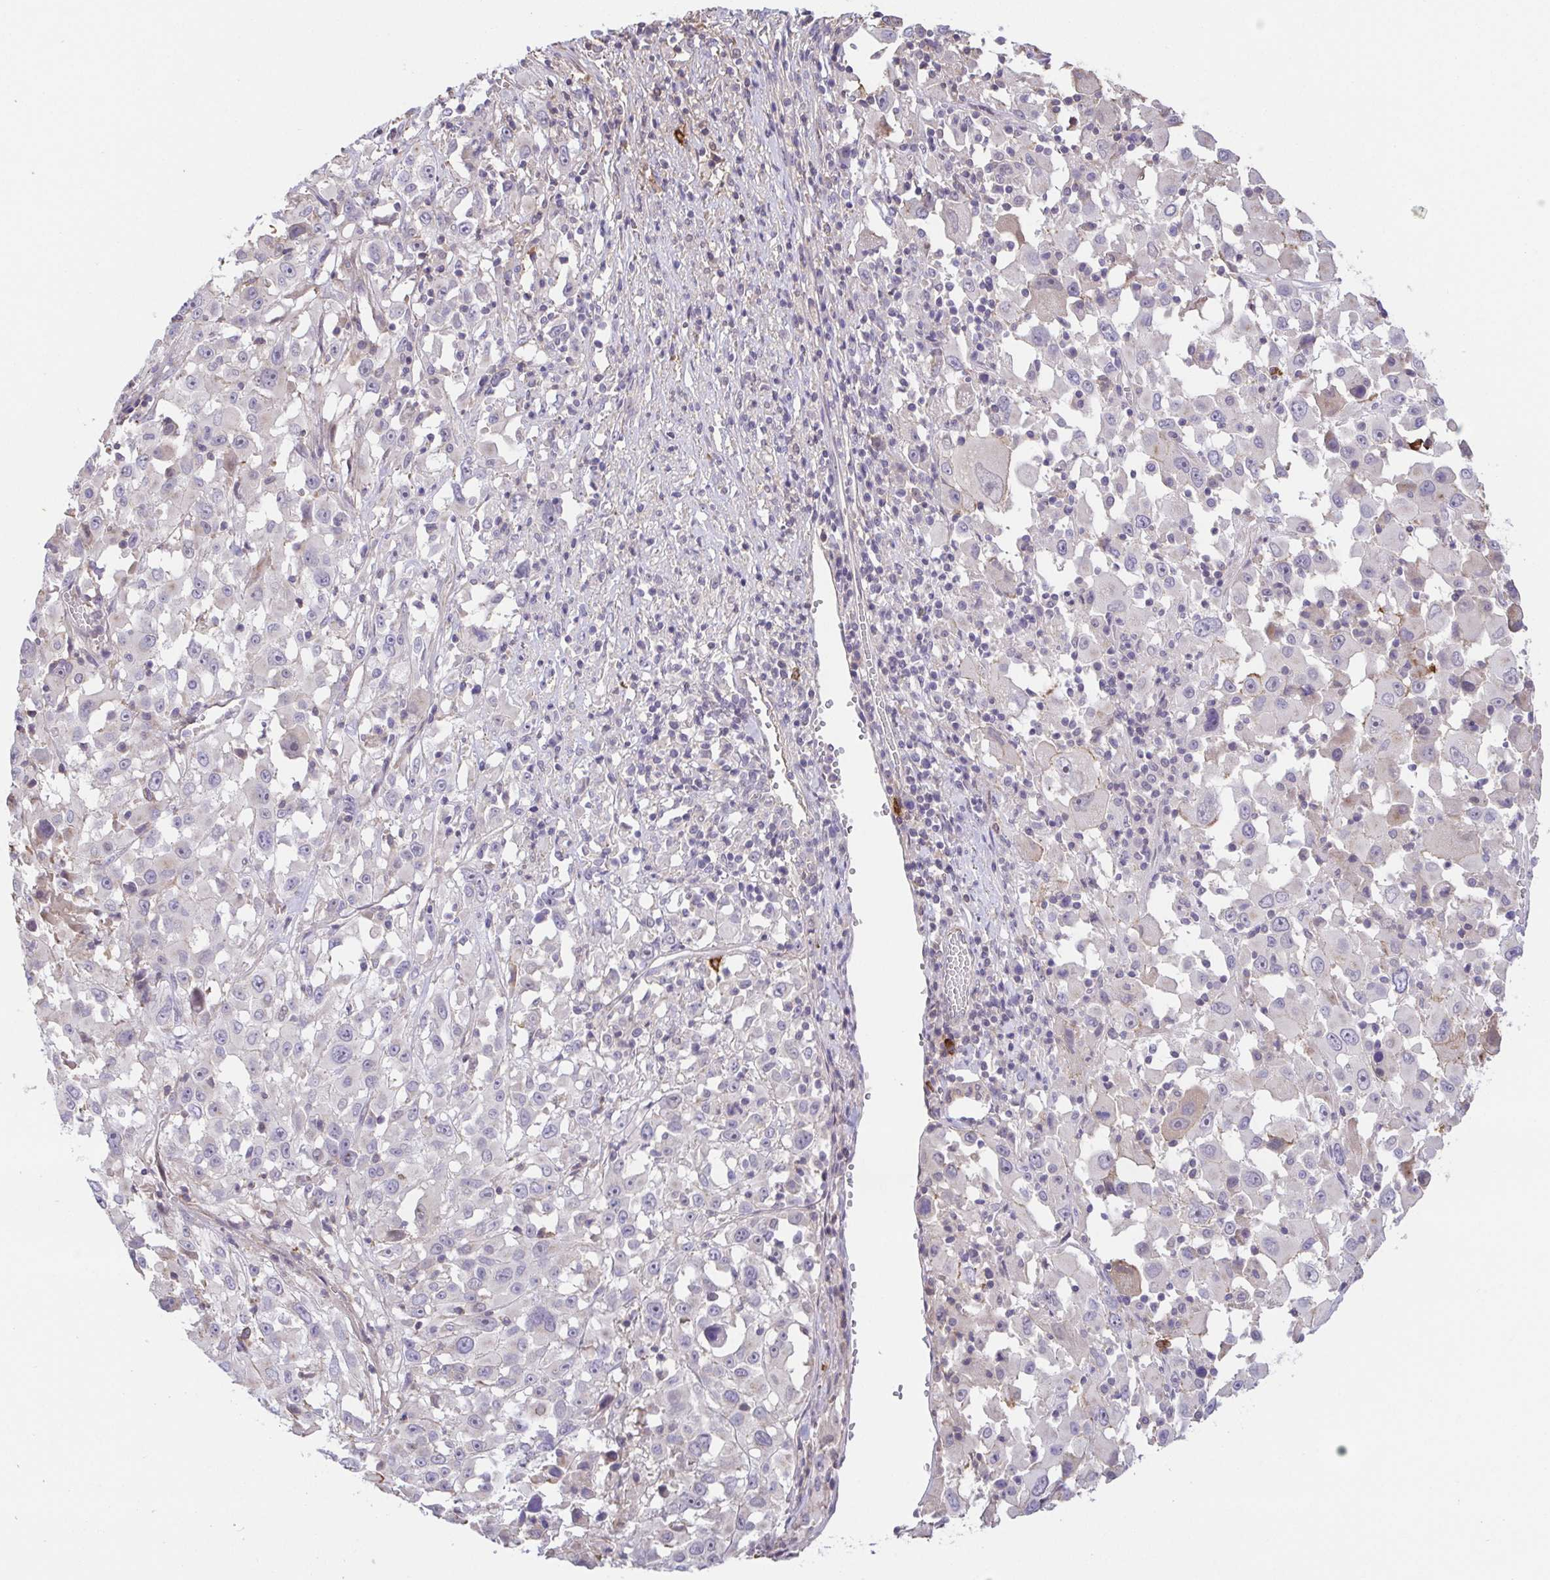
{"staining": {"intensity": "negative", "quantity": "none", "location": "none"}, "tissue": "melanoma", "cell_type": "Tumor cells", "image_type": "cancer", "snomed": [{"axis": "morphology", "description": "Malignant melanoma, Metastatic site"}, {"axis": "topography", "description": "Soft tissue"}], "caption": "IHC of human malignant melanoma (metastatic site) reveals no expression in tumor cells. (Stains: DAB IHC with hematoxylin counter stain, Microscopy: brightfield microscopy at high magnification).", "gene": "PREPL", "patient": {"sex": "male", "age": 50}}